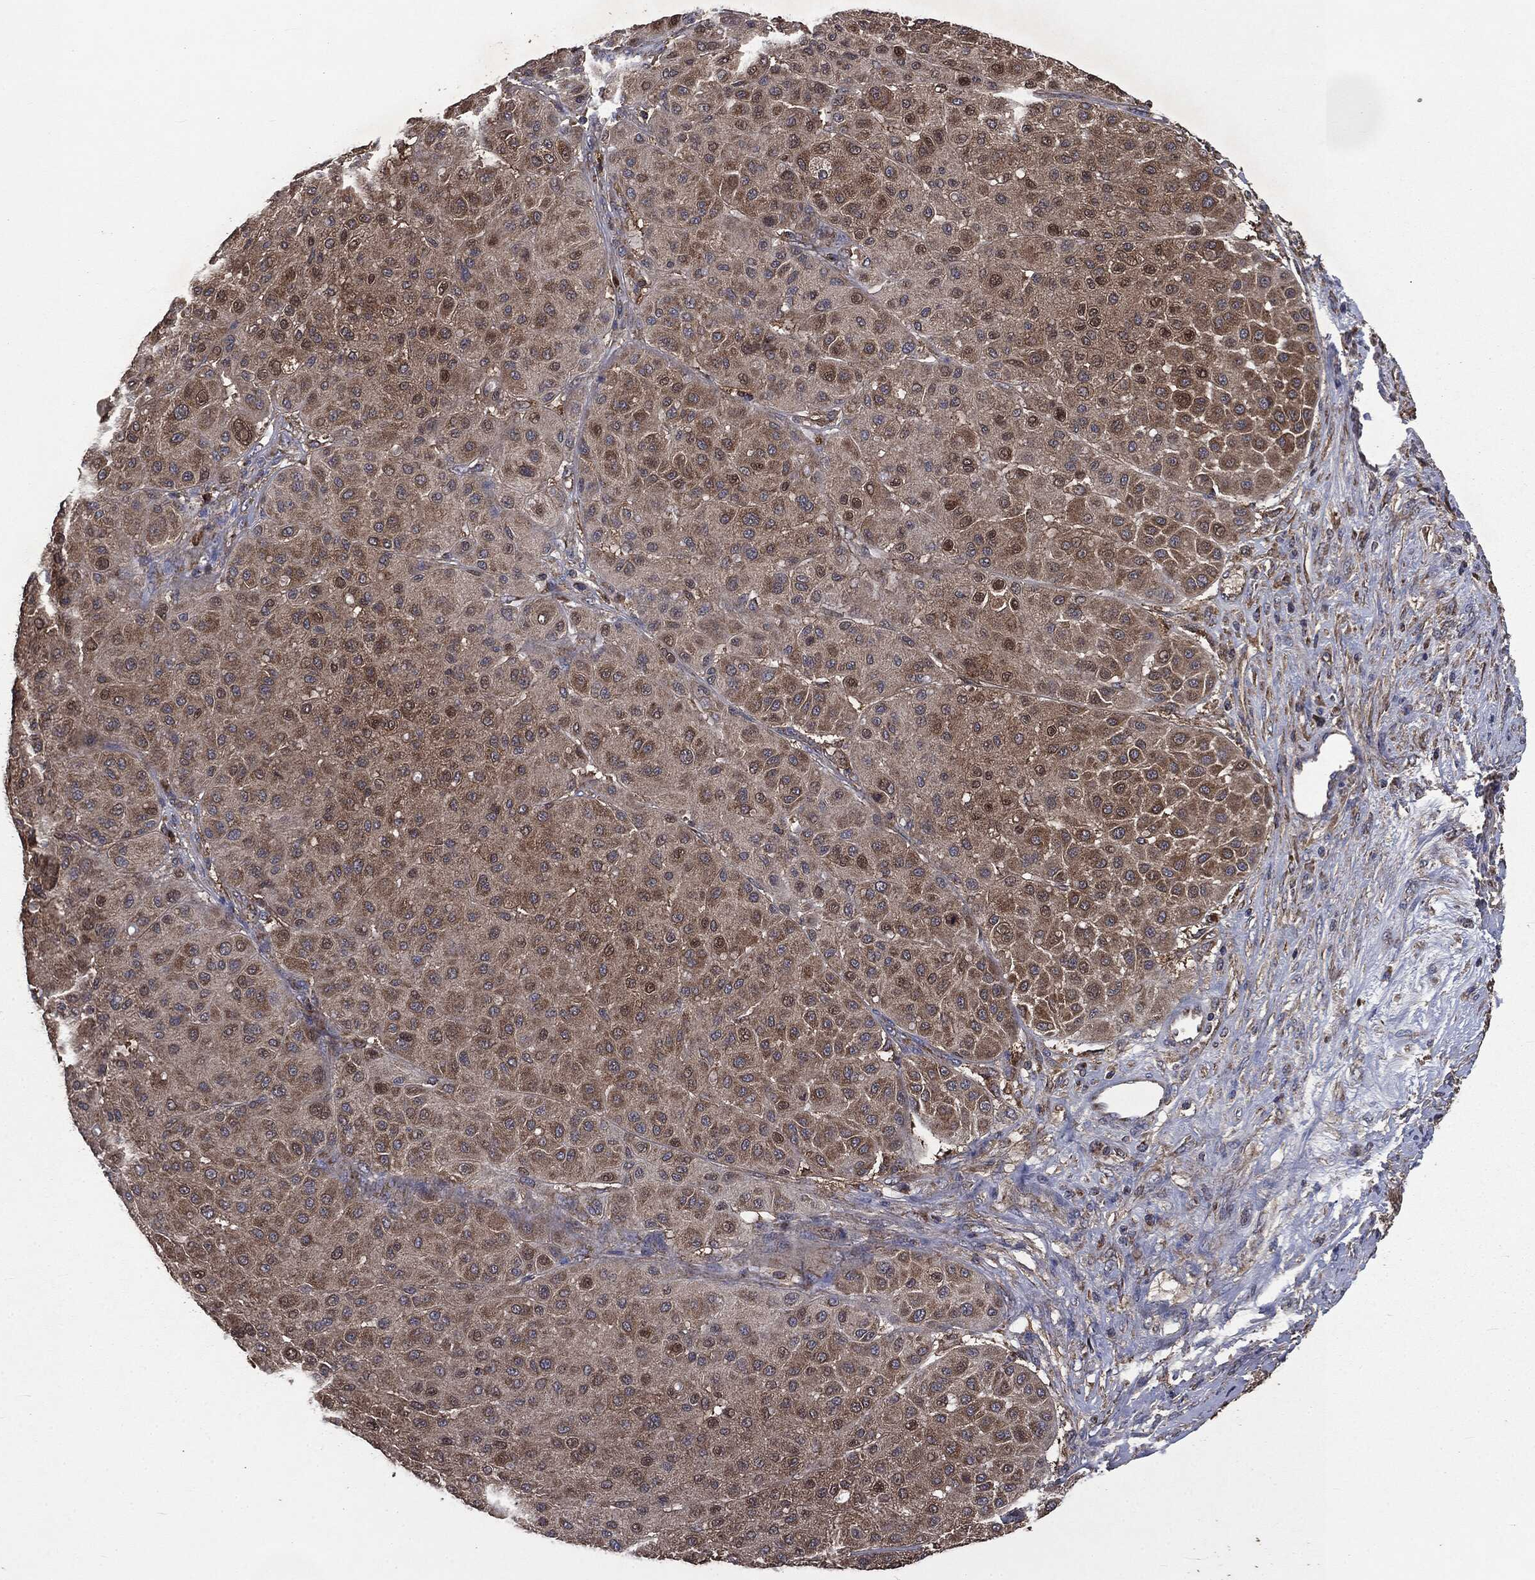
{"staining": {"intensity": "moderate", "quantity": ">75%", "location": "cytoplasmic/membranous"}, "tissue": "melanoma", "cell_type": "Tumor cells", "image_type": "cancer", "snomed": [{"axis": "morphology", "description": "Malignant melanoma, Metastatic site"}, {"axis": "topography", "description": "Smooth muscle"}], "caption": "Immunohistochemical staining of melanoma shows medium levels of moderate cytoplasmic/membranous positivity in about >75% of tumor cells.", "gene": "MAPK6", "patient": {"sex": "male", "age": 41}}